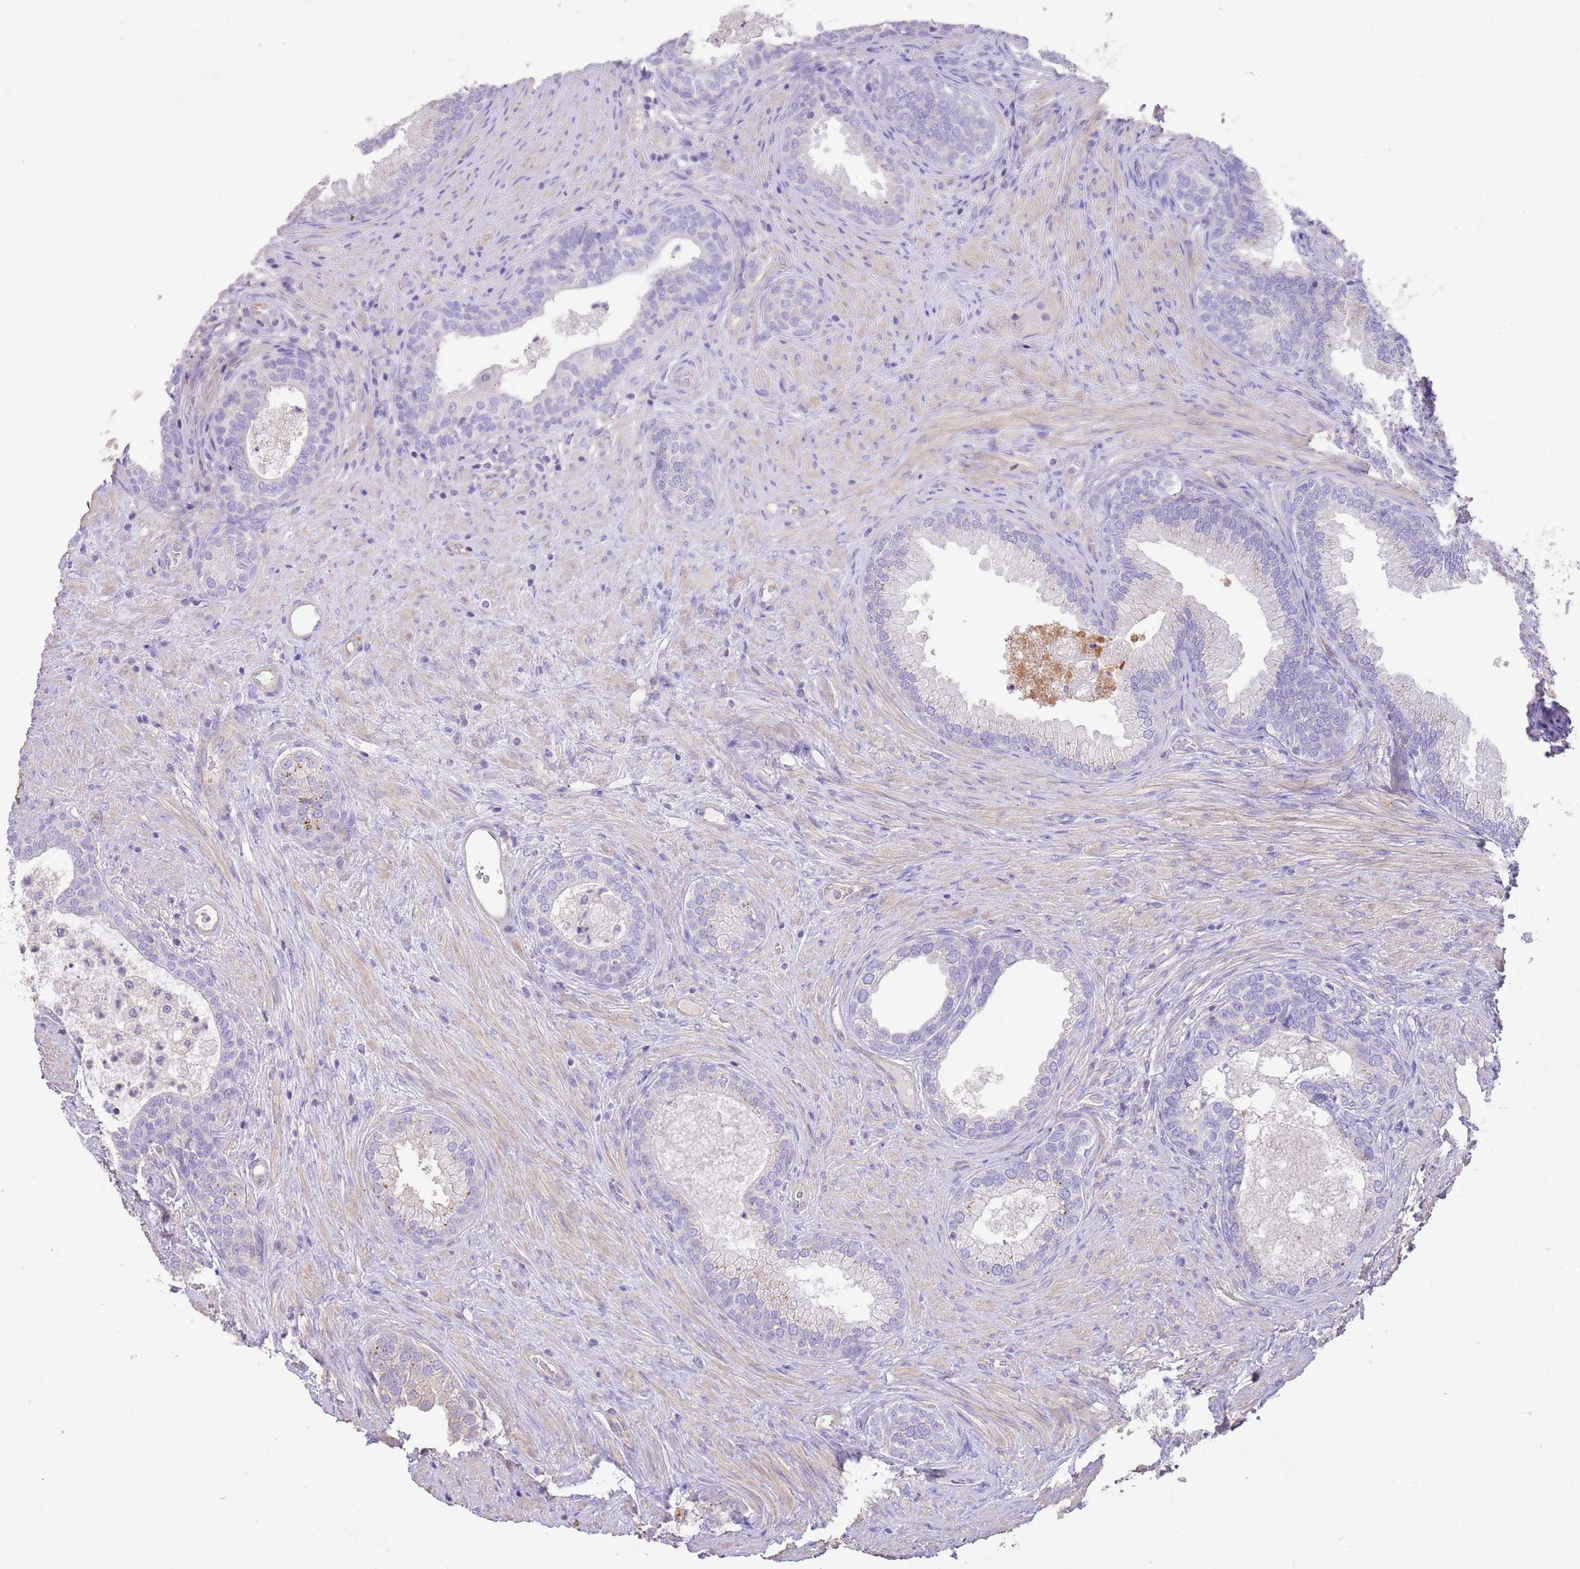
{"staining": {"intensity": "negative", "quantity": "none", "location": "none"}, "tissue": "prostate", "cell_type": "Glandular cells", "image_type": "normal", "snomed": [{"axis": "morphology", "description": "Normal tissue, NOS"}, {"axis": "topography", "description": "Prostate"}], "caption": "An immunohistochemistry photomicrograph of benign prostate is shown. There is no staining in glandular cells of prostate. (Stains: DAB (3,3'-diaminobenzidine) IHC with hematoxylin counter stain, Microscopy: brightfield microscopy at high magnification).", "gene": "SFTPA1", "patient": {"sex": "male", "age": 76}}